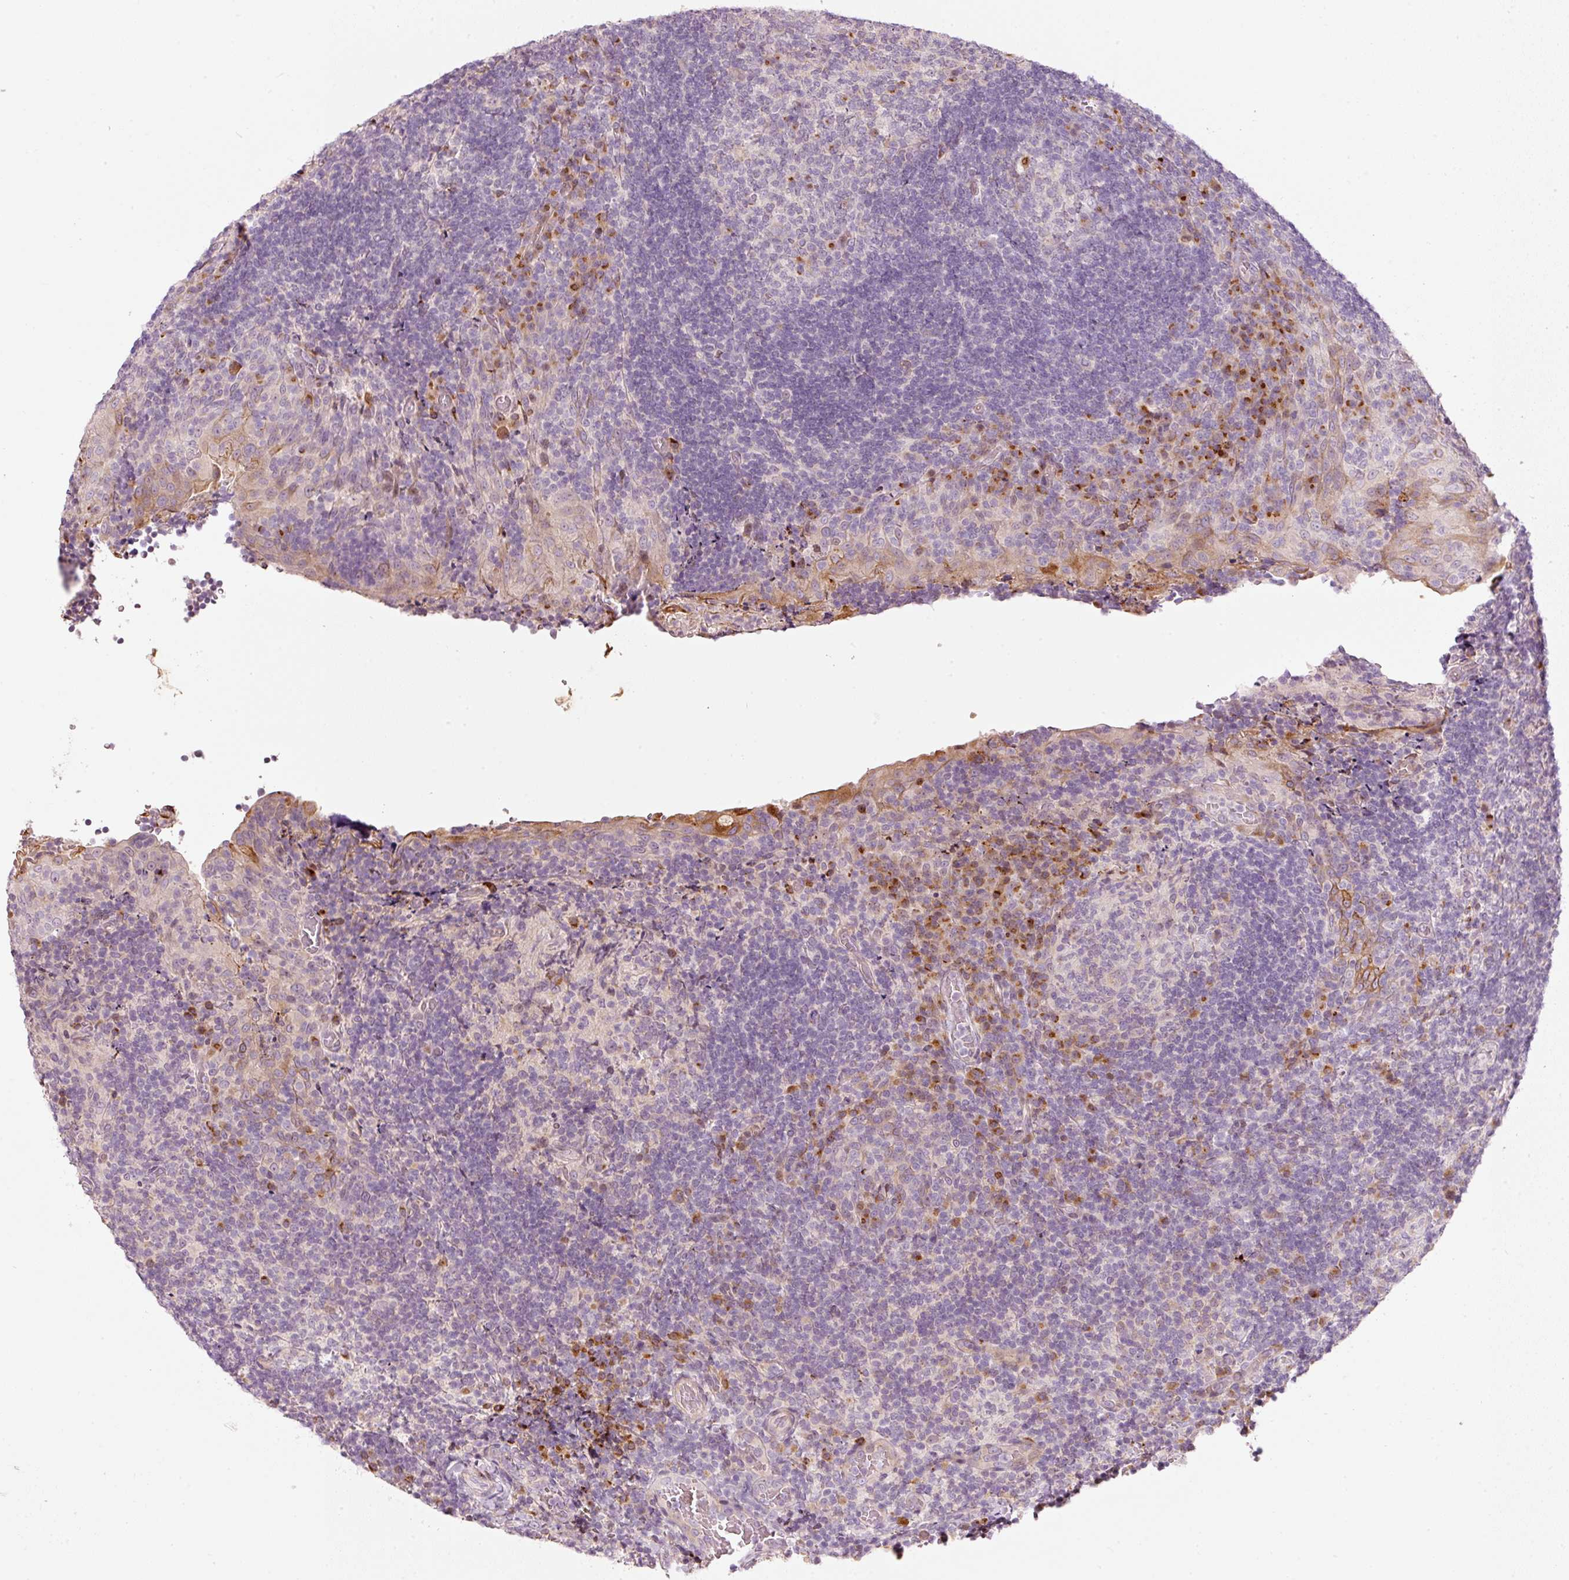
{"staining": {"intensity": "strong", "quantity": "<25%", "location": "cytoplasmic/membranous"}, "tissue": "tonsil", "cell_type": "Germinal center cells", "image_type": "normal", "snomed": [{"axis": "morphology", "description": "Normal tissue, NOS"}, {"axis": "topography", "description": "Tonsil"}], "caption": "This histopathology image shows immunohistochemistry (IHC) staining of benign tonsil, with medium strong cytoplasmic/membranous staining in approximately <25% of germinal center cells.", "gene": "SLC20A1", "patient": {"sex": "male", "age": 17}}